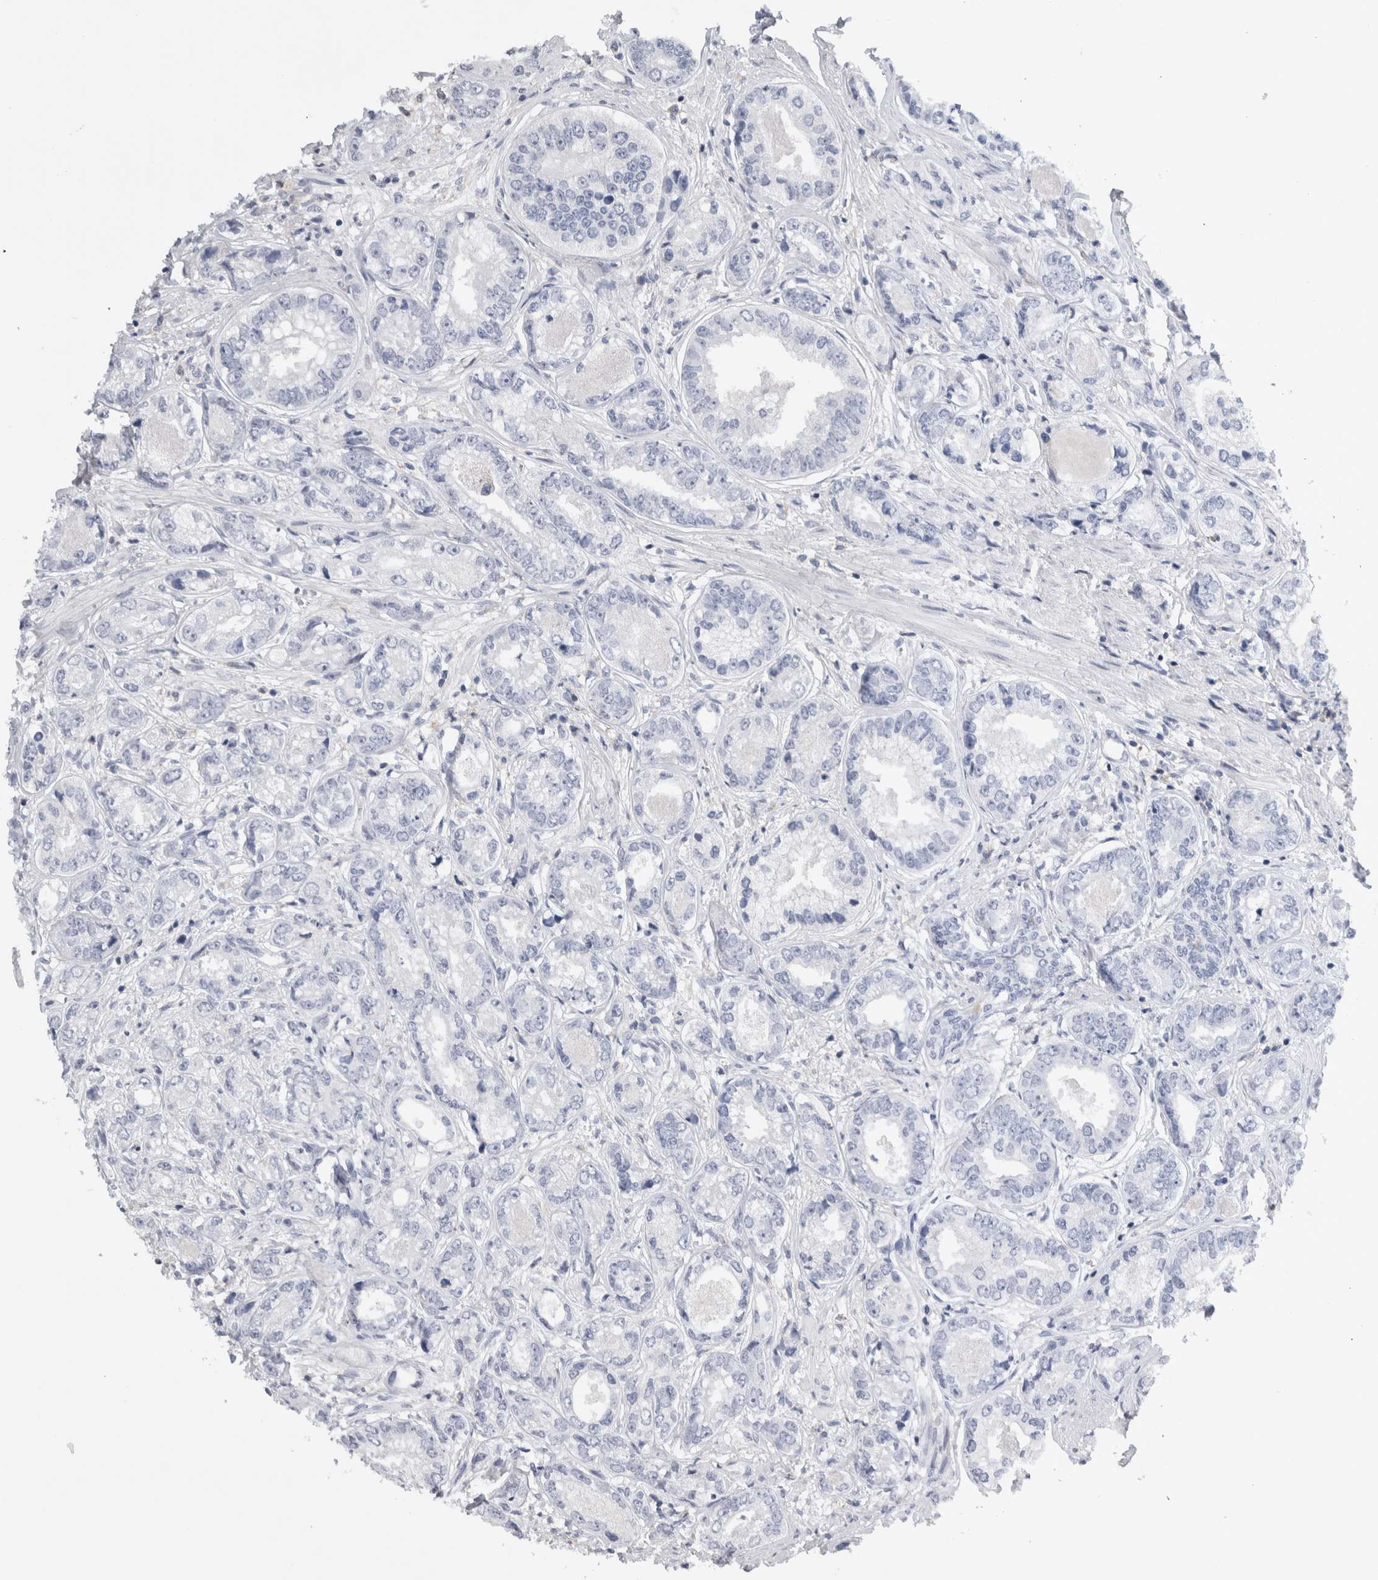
{"staining": {"intensity": "negative", "quantity": "none", "location": "none"}, "tissue": "prostate cancer", "cell_type": "Tumor cells", "image_type": "cancer", "snomed": [{"axis": "morphology", "description": "Adenocarcinoma, High grade"}, {"axis": "topography", "description": "Prostate"}], "caption": "The photomicrograph reveals no significant positivity in tumor cells of adenocarcinoma (high-grade) (prostate).", "gene": "SKAP2", "patient": {"sex": "male", "age": 61}}